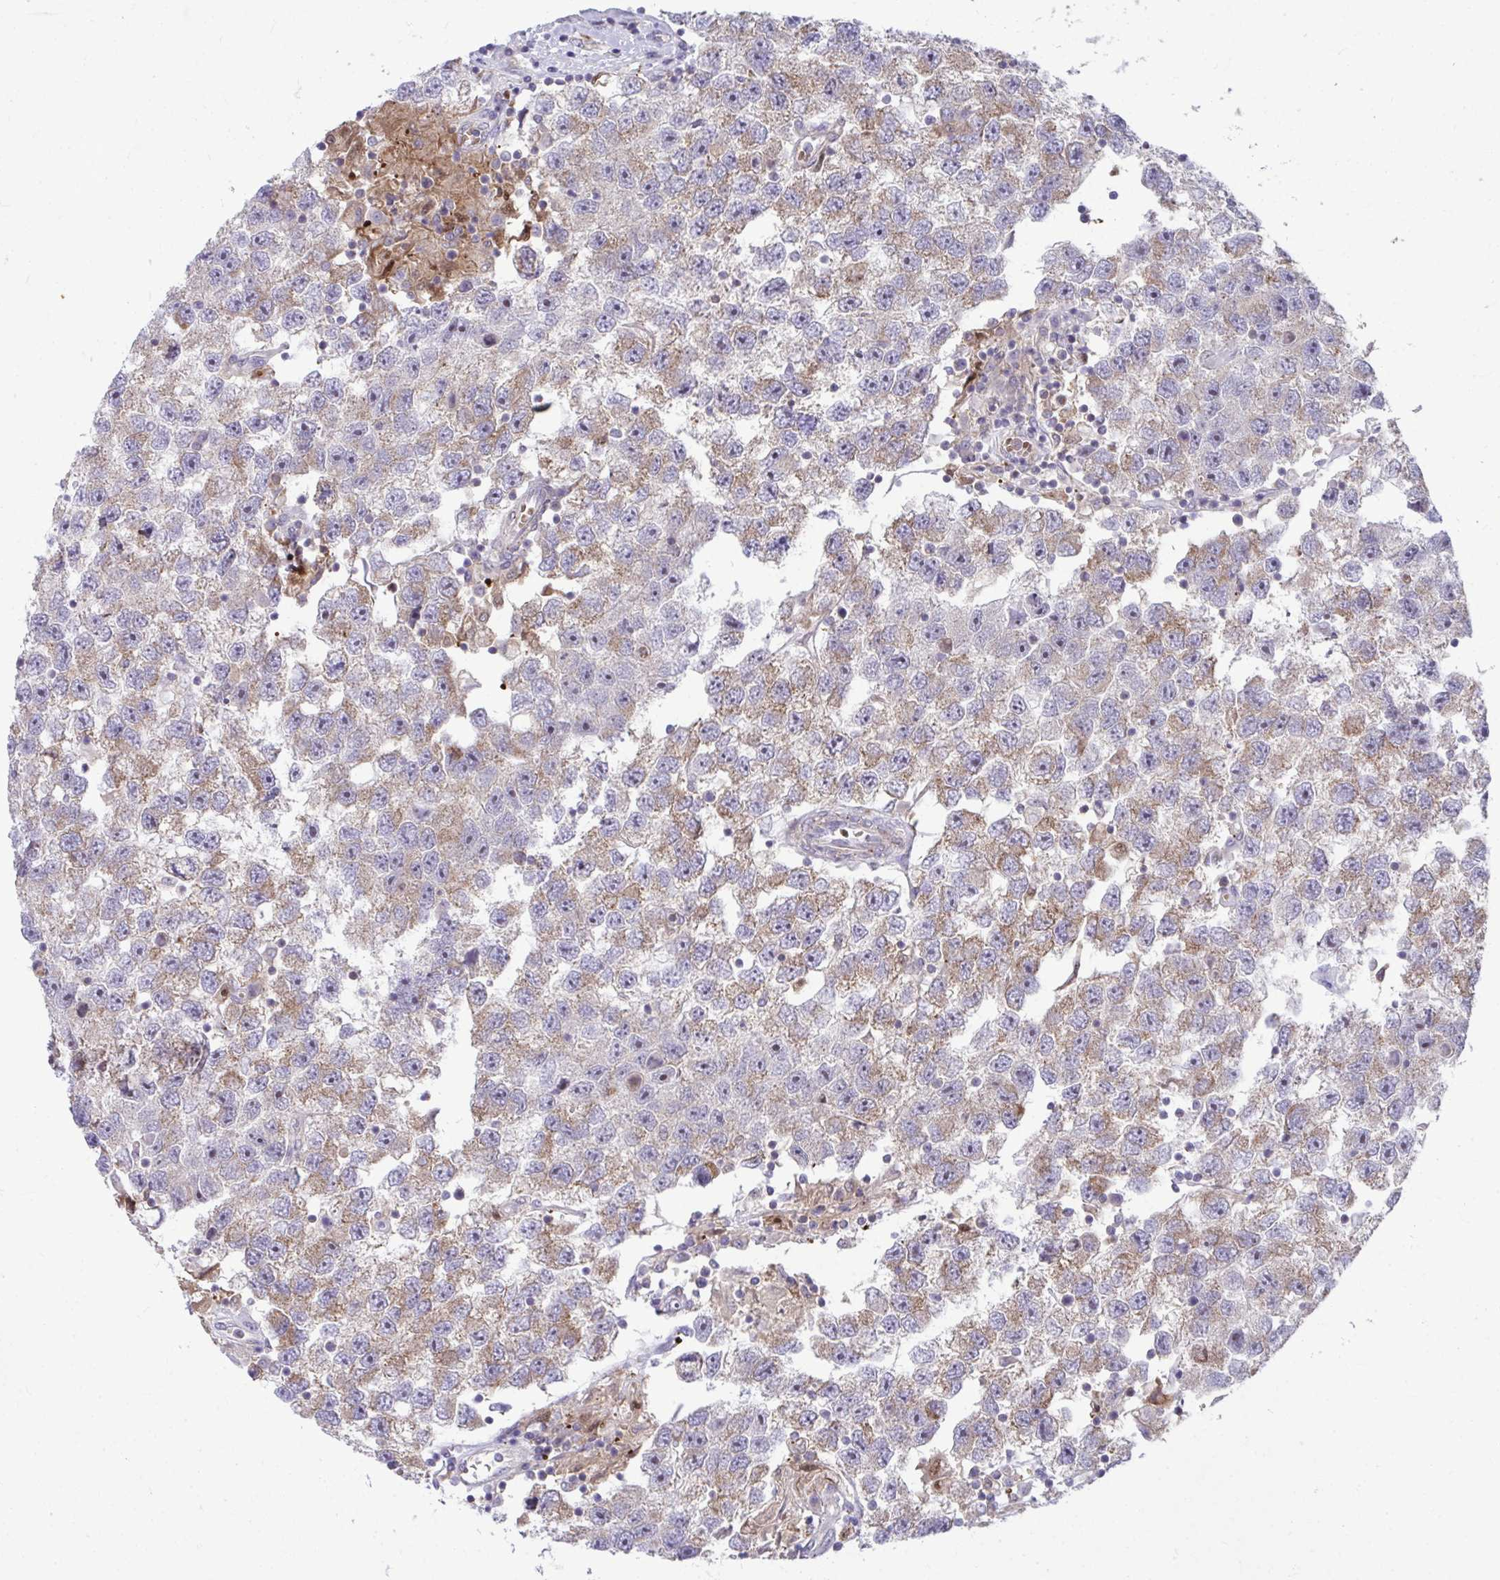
{"staining": {"intensity": "moderate", "quantity": "25%-75%", "location": "cytoplasmic/membranous"}, "tissue": "testis cancer", "cell_type": "Tumor cells", "image_type": "cancer", "snomed": [{"axis": "morphology", "description": "Seminoma, NOS"}, {"axis": "topography", "description": "Testis"}], "caption": "There is medium levels of moderate cytoplasmic/membranous positivity in tumor cells of seminoma (testis), as demonstrated by immunohistochemical staining (brown color).", "gene": "C16orf54", "patient": {"sex": "male", "age": 26}}